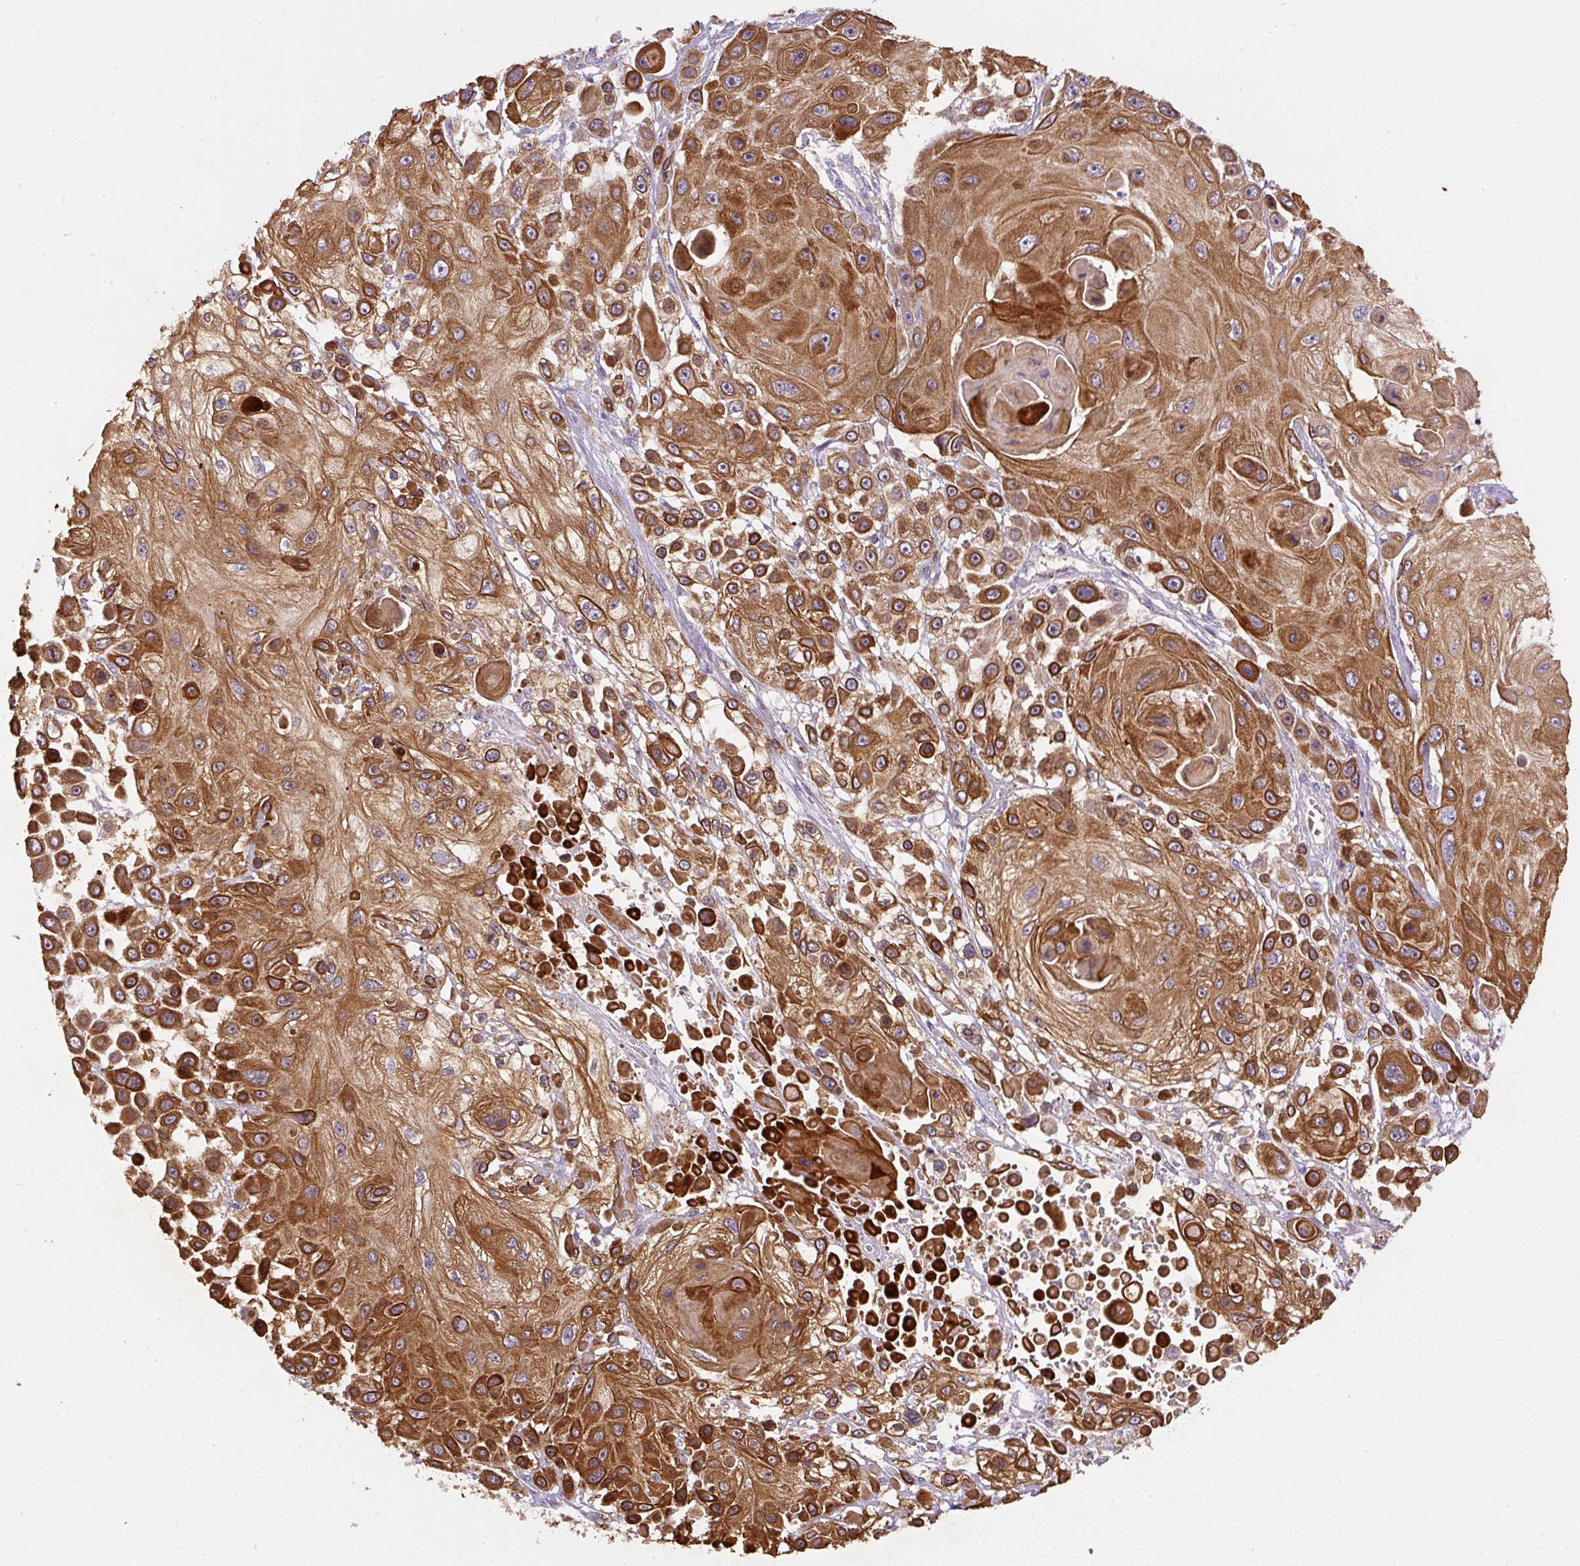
{"staining": {"intensity": "moderate", "quantity": ">75%", "location": "cytoplasmic/membranous"}, "tissue": "skin cancer", "cell_type": "Tumor cells", "image_type": "cancer", "snomed": [{"axis": "morphology", "description": "Squamous cell carcinoma, NOS"}, {"axis": "topography", "description": "Skin"}], "caption": "IHC photomicrograph of skin cancer (squamous cell carcinoma) stained for a protein (brown), which reveals medium levels of moderate cytoplasmic/membranous staining in about >75% of tumor cells.", "gene": "DAPK1", "patient": {"sex": "male", "age": 67}}